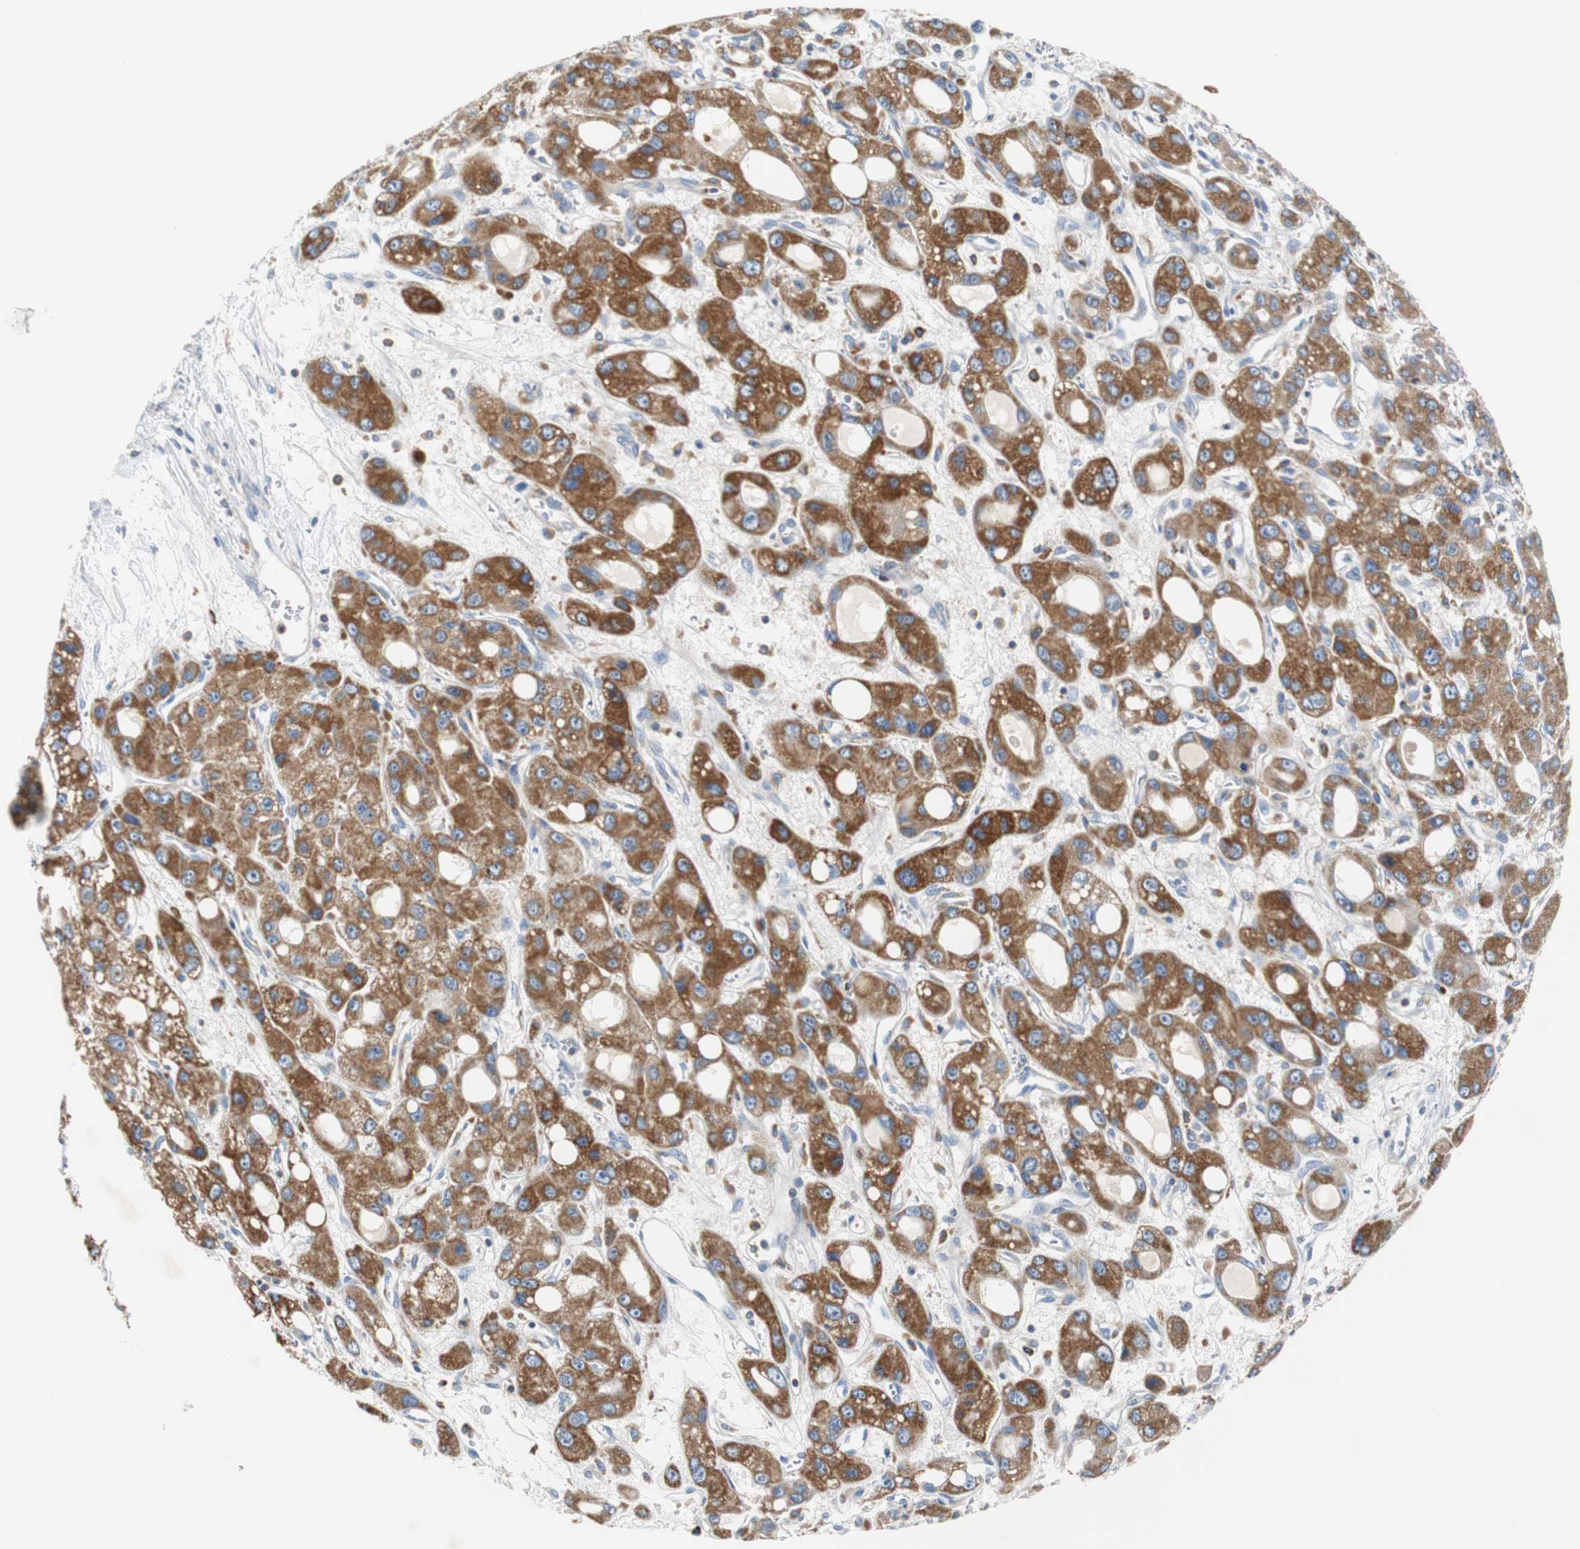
{"staining": {"intensity": "strong", "quantity": ">75%", "location": "cytoplasmic/membranous"}, "tissue": "liver cancer", "cell_type": "Tumor cells", "image_type": "cancer", "snomed": [{"axis": "morphology", "description": "Carcinoma, Hepatocellular, NOS"}, {"axis": "topography", "description": "Liver"}], "caption": "This photomicrograph exhibits hepatocellular carcinoma (liver) stained with IHC to label a protein in brown. The cytoplasmic/membranous of tumor cells show strong positivity for the protein. Nuclei are counter-stained blue.", "gene": "VAMP8", "patient": {"sex": "male", "age": 55}}